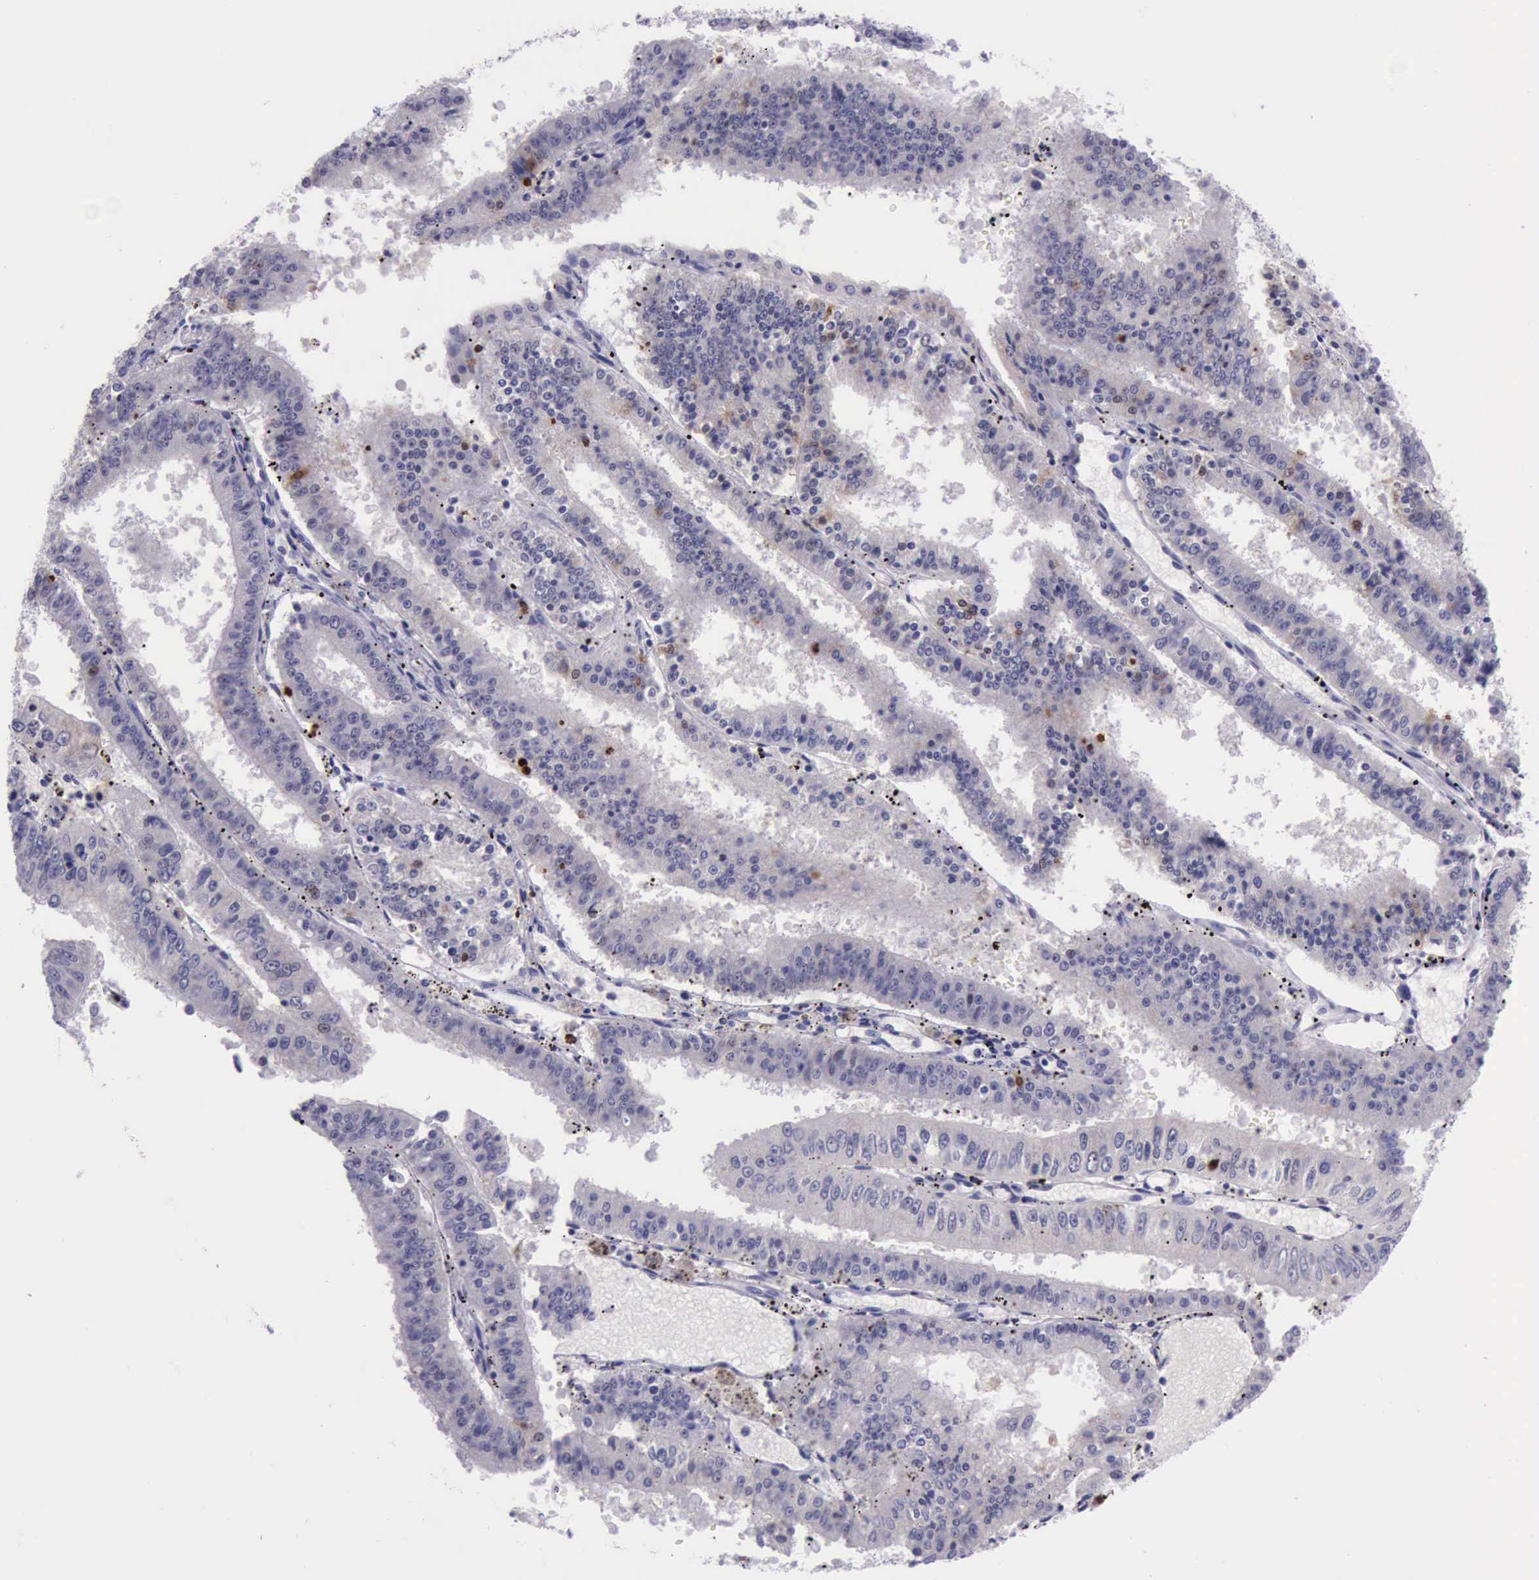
{"staining": {"intensity": "strong", "quantity": "<25%", "location": "nuclear"}, "tissue": "endometrial cancer", "cell_type": "Tumor cells", "image_type": "cancer", "snomed": [{"axis": "morphology", "description": "Adenocarcinoma, NOS"}, {"axis": "topography", "description": "Endometrium"}], "caption": "The micrograph exhibits a brown stain indicating the presence of a protein in the nuclear of tumor cells in endometrial adenocarcinoma.", "gene": "PARP1", "patient": {"sex": "female", "age": 66}}